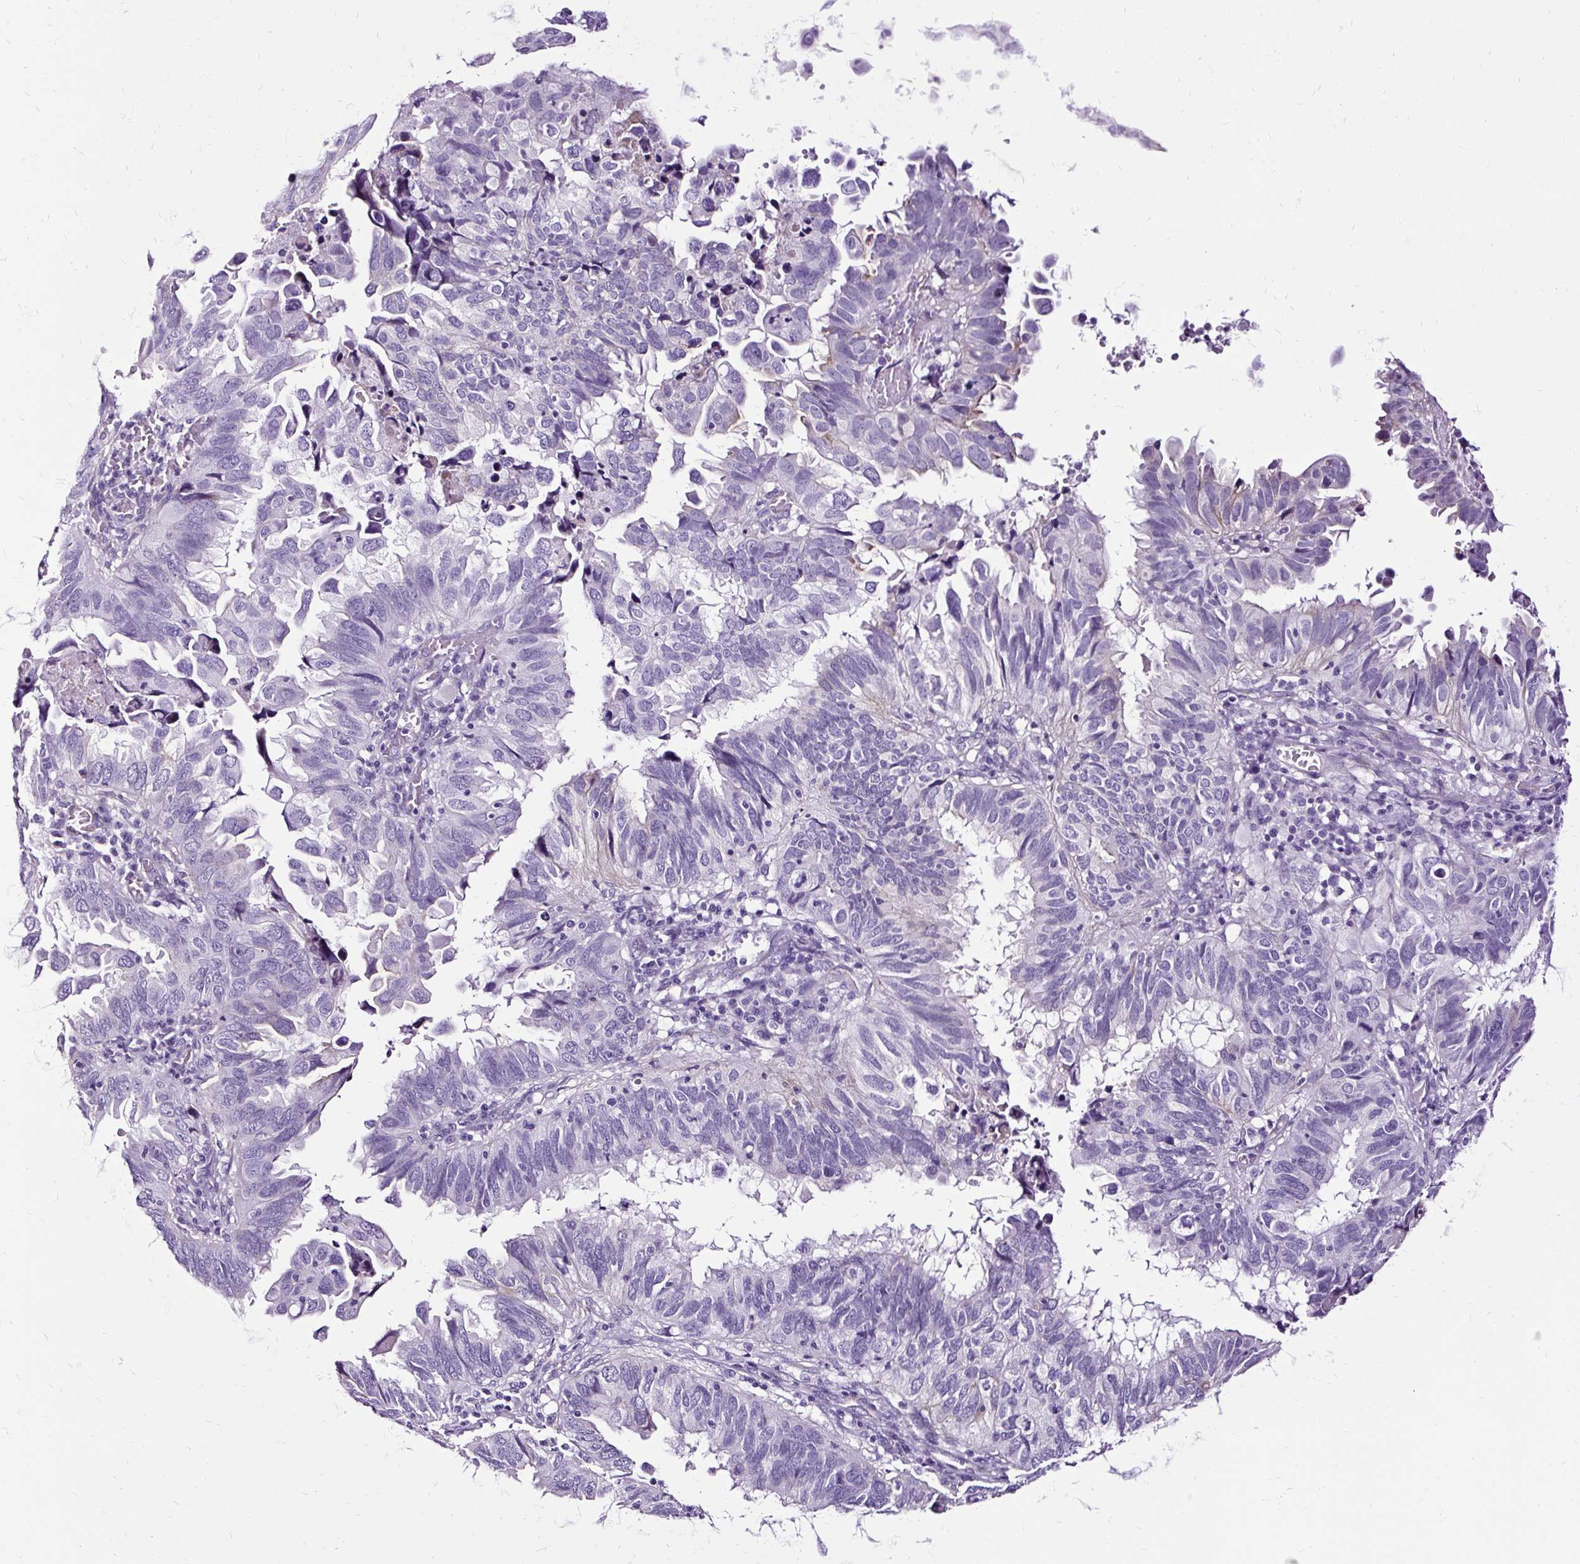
{"staining": {"intensity": "negative", "quantity": "none", "location": "none"}, "tissue": "endometrial cancer", "cell_type": "Tumor cells", "image_type": "cancer", "snomed": [{"axis": "morphology", "description": "Adenocarcinoma, NOS"}, {"axis": "topography", "description": "Uterus"}], "caption": "Immunohistochemistry of endometrial cancer (adenocarcinoma) shows no expression in tumor cells. (Stains: DAB immunohistochemistry with hematoxylin counter stain, Microscopy: brightfield microscopy at high magnification).", "gene": "SLC7A8", "patient": {"sex": "female", "age": 77}}